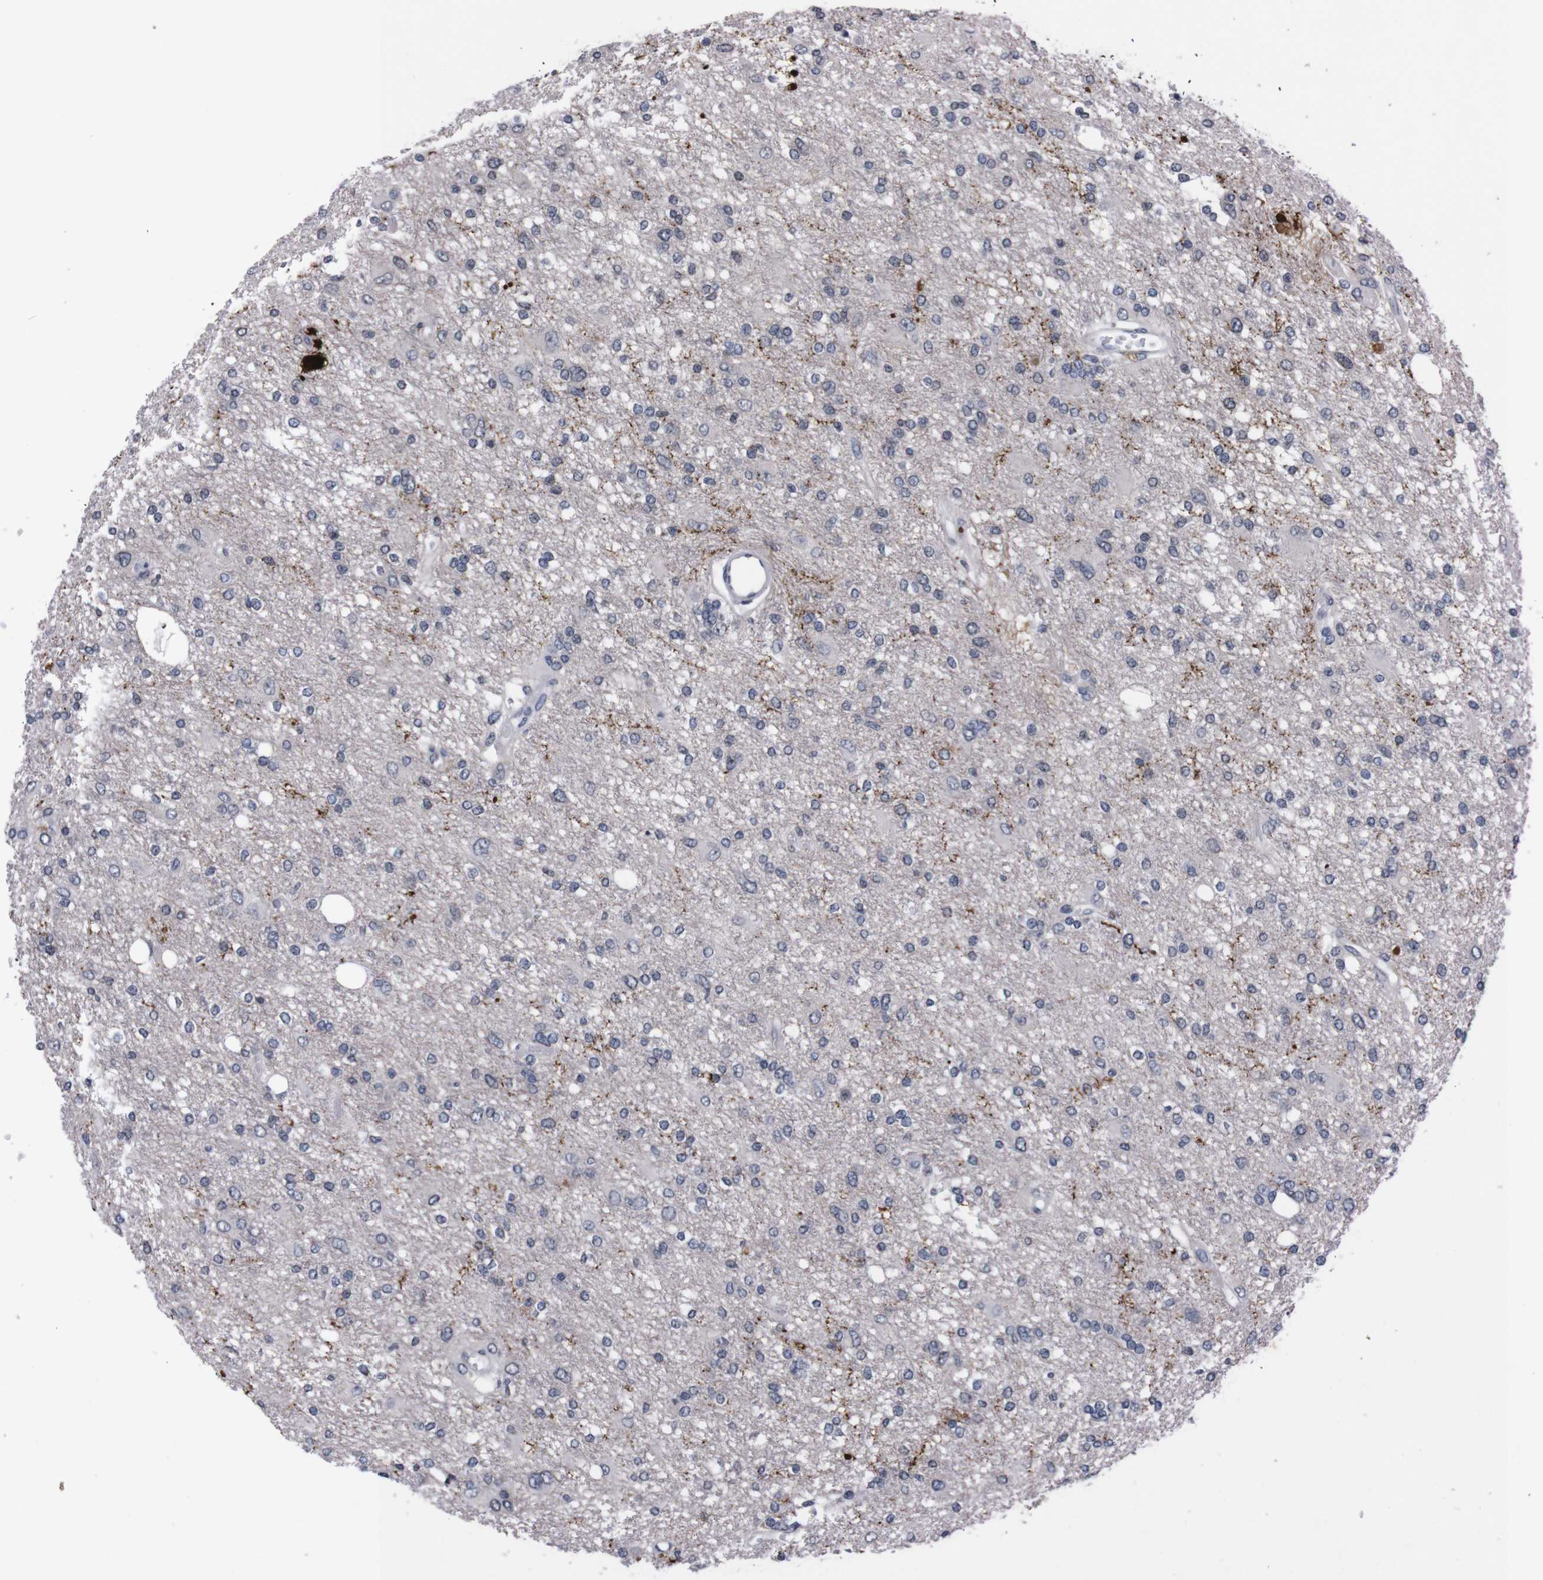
{"staining": {"intensity": "negative", "quantity": "none", "location": "none"}, "tissue": "glioma", "cell_type": "Tumor cells", "image_type": "cancer", "snomed": [{"axis": "morphology", "description": "Glioma, malignant, High grade"}, {"axis": "topography", "description": "Brain"}], "caption": "The image reveals no significant positivity in tumor cells of malignant glioma (high-grade).", "gene": "TNFRSF21", "patient": {"sex": "female", "age": 59}}